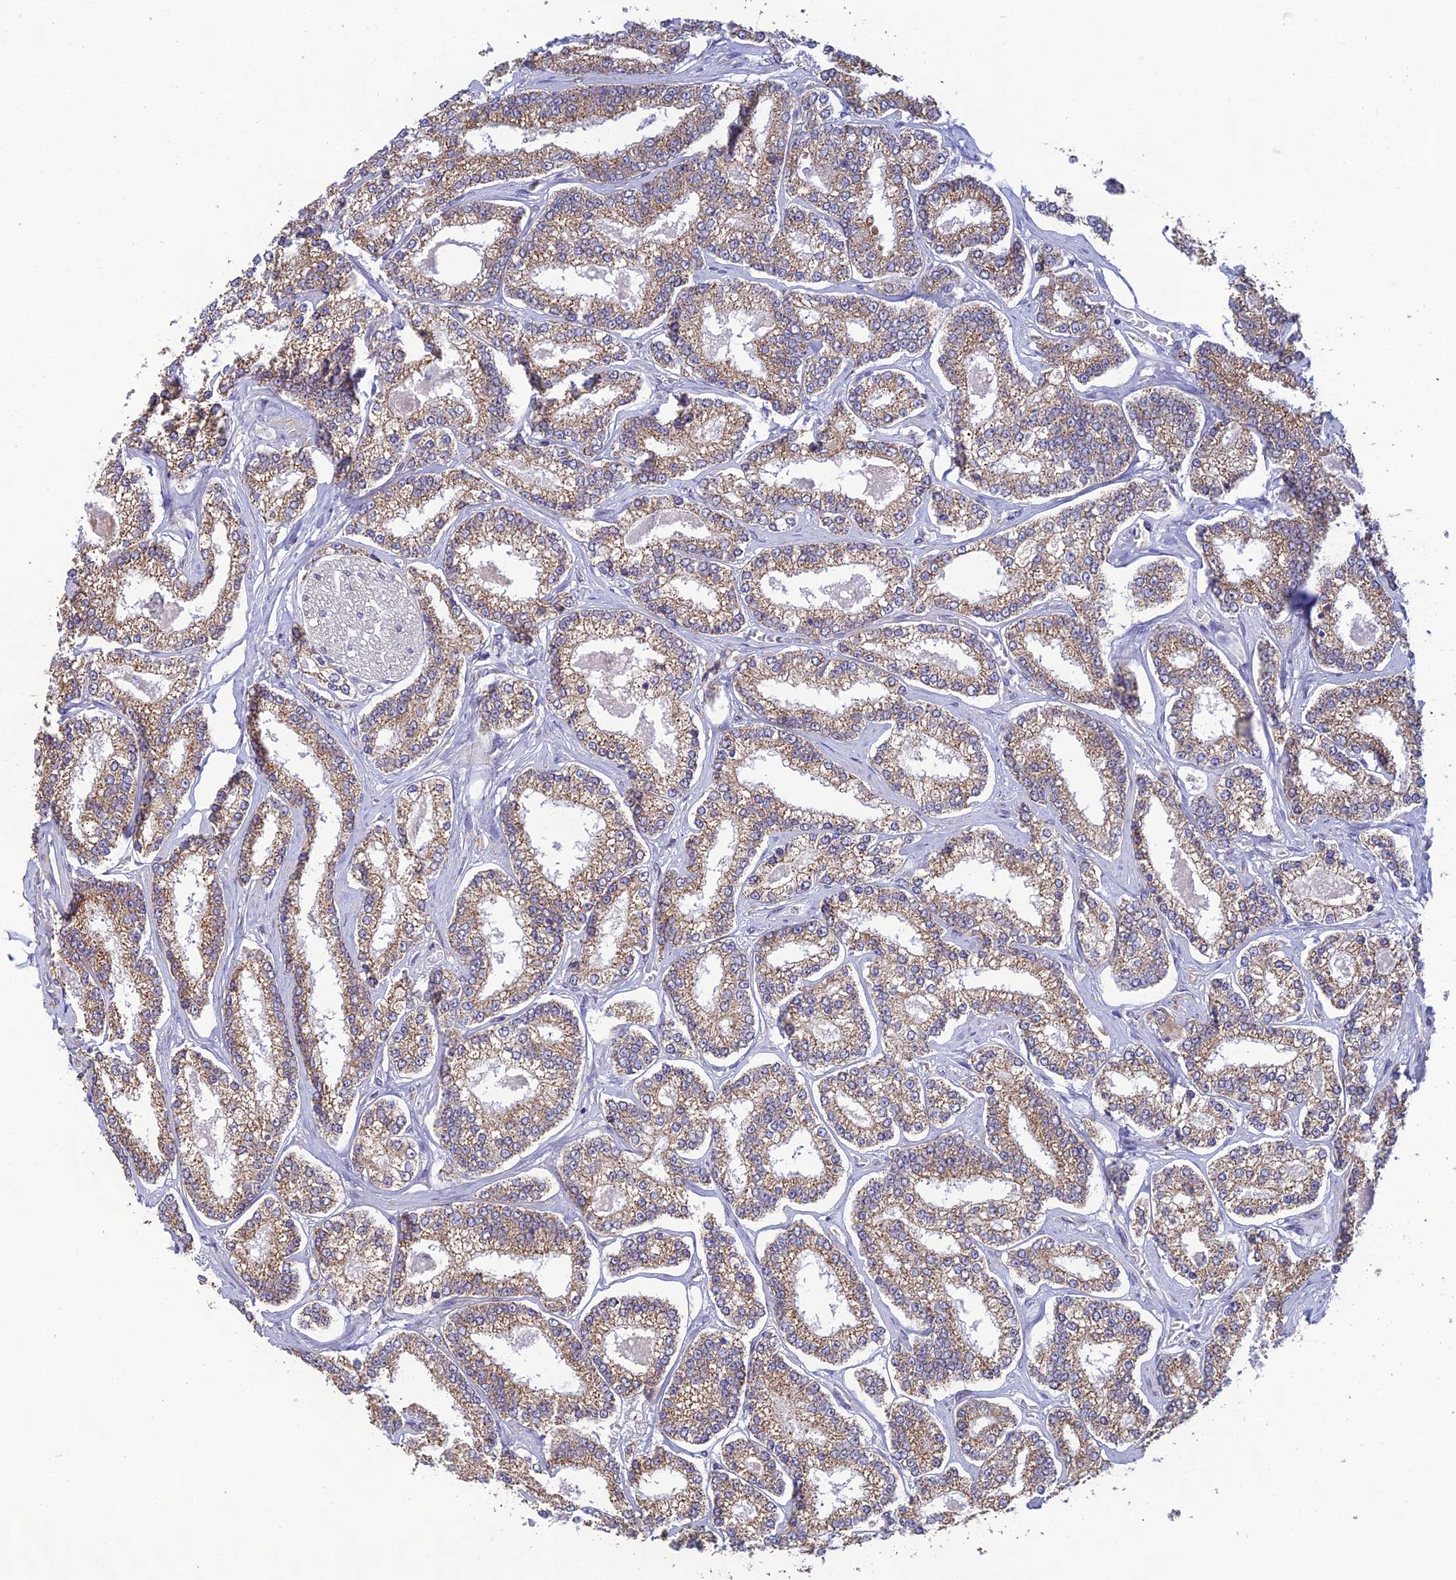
{"staining": {"intensity": "moderate", "quantity": ">75%", "location": "cytoplasmic/membranous"}, "tissue": "prostate cancer", "cell_type": "Tumor cells", "image_type": "cancer", "snomed": [{"axis": "morphology", "description": "Normal tissue, NOS"}, {"axis": "morphology", "description": "Adenocarcinoma, High grade"}, {"axis": "topography", "description": "Prostate"}], "caption": "A brown stain shows moderate cytoplasmic/membranous staining of a protein in human prostate adenocarcinoma (high-grade) tumor cells. The staining was performed using DAB, with brown indicating positive protein expression. Nuclei are stained blue with hematoxylin.", "gene": "MRNIP", "patient": {"sex": "male", "age": 83}}